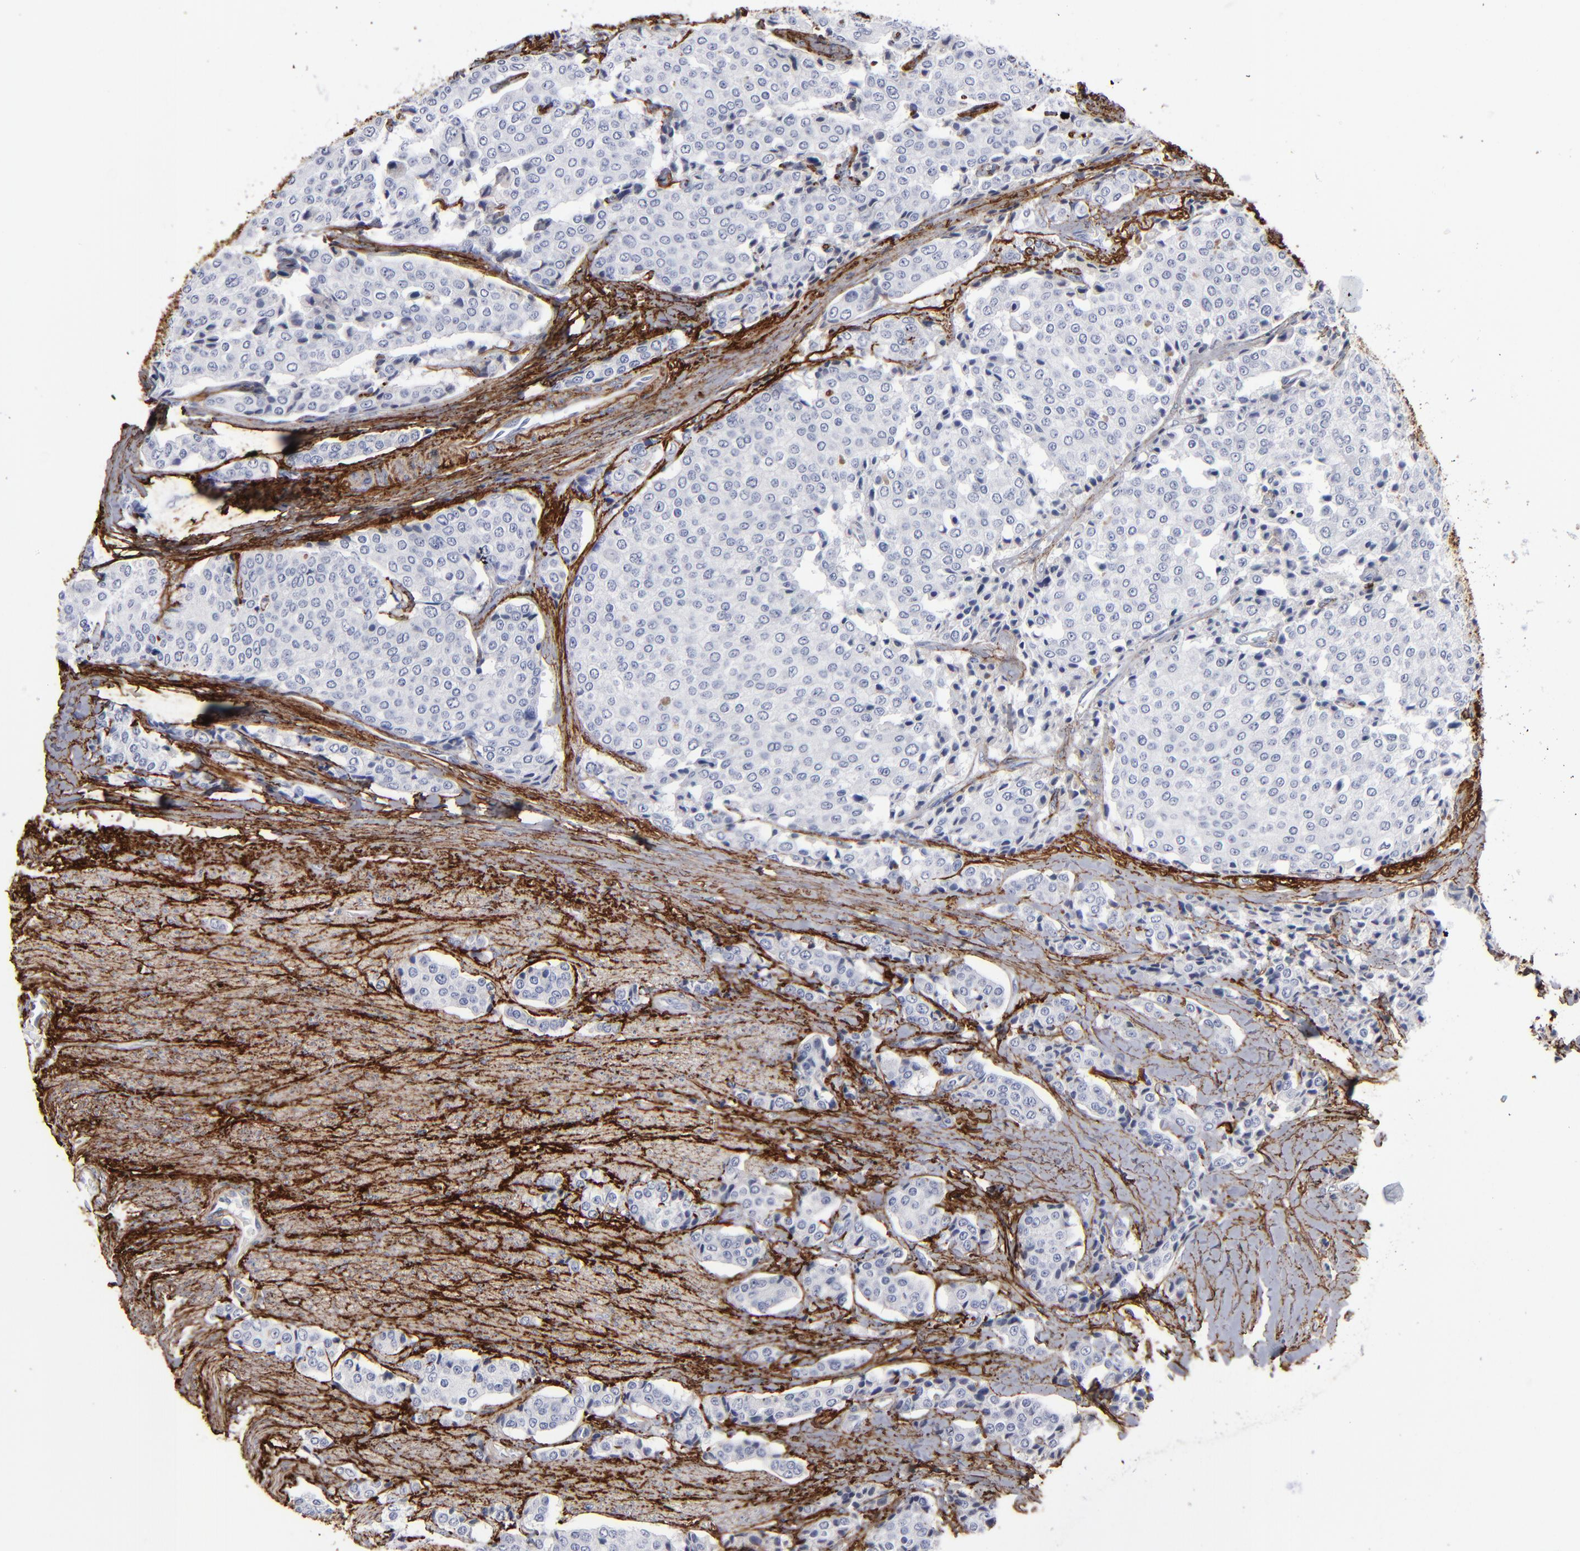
{"staining": {"intensity": "negative", "quantity": "none", "location": "none"}, "tissue": "carcinoid", "cell_type": "Tumor cells", "image_type": "cancer", "snomed": [{"axis": "morphology", "description": "Carcinoid, malignant, NOS"}, {"axis": "topography", "description": "Colon"}], "caption": "Tumor cells are negative for protein expression in human carcinoid.", "gene": "EMILIN1", "patient": {"sex": "female", "age": 61}}